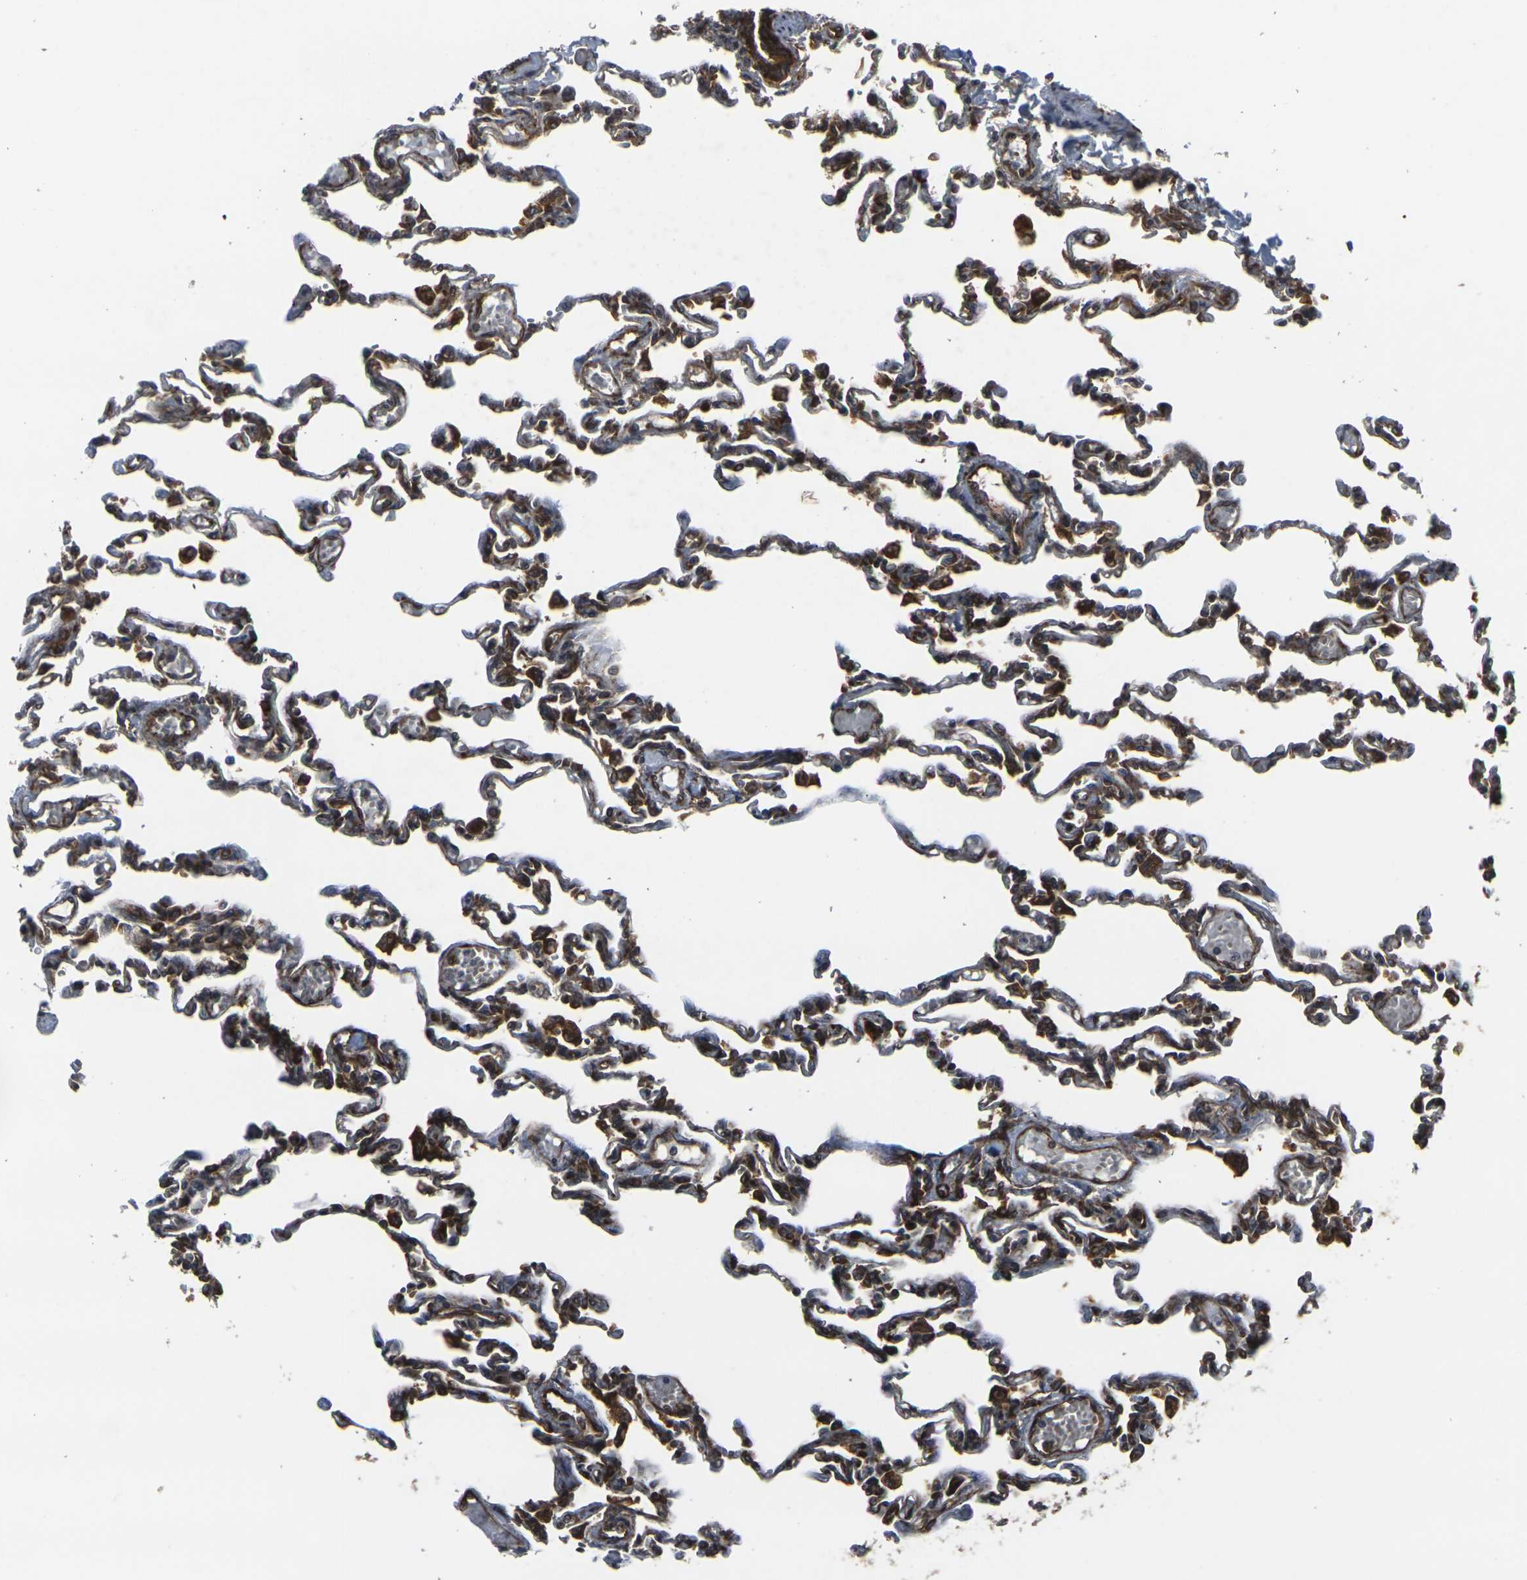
{"staining": {"intensity": "strong", "quantity": ">75%", "location": "cytoplasmic/membranous"}, "tissue": "lung", "cell_type": "Alveolar cells", "image_type": "normal", "snomed": [{"axis": "morphology", "description": "Normal tissue, NOS"}, {"axis": "topography", "description": "Lung"}], "caption": "IHC (DAB (3,3'-diaminobenzidine)) staining of unremarkable human lung exhibits strong cytoplasmic/membranous protein expression in about >75% of alveolar cells. The protein is shown in brown color, while the nuclei are stained blue.", "gene": "MARCHF2", "patient": {"sex": "male", "age": 21}}